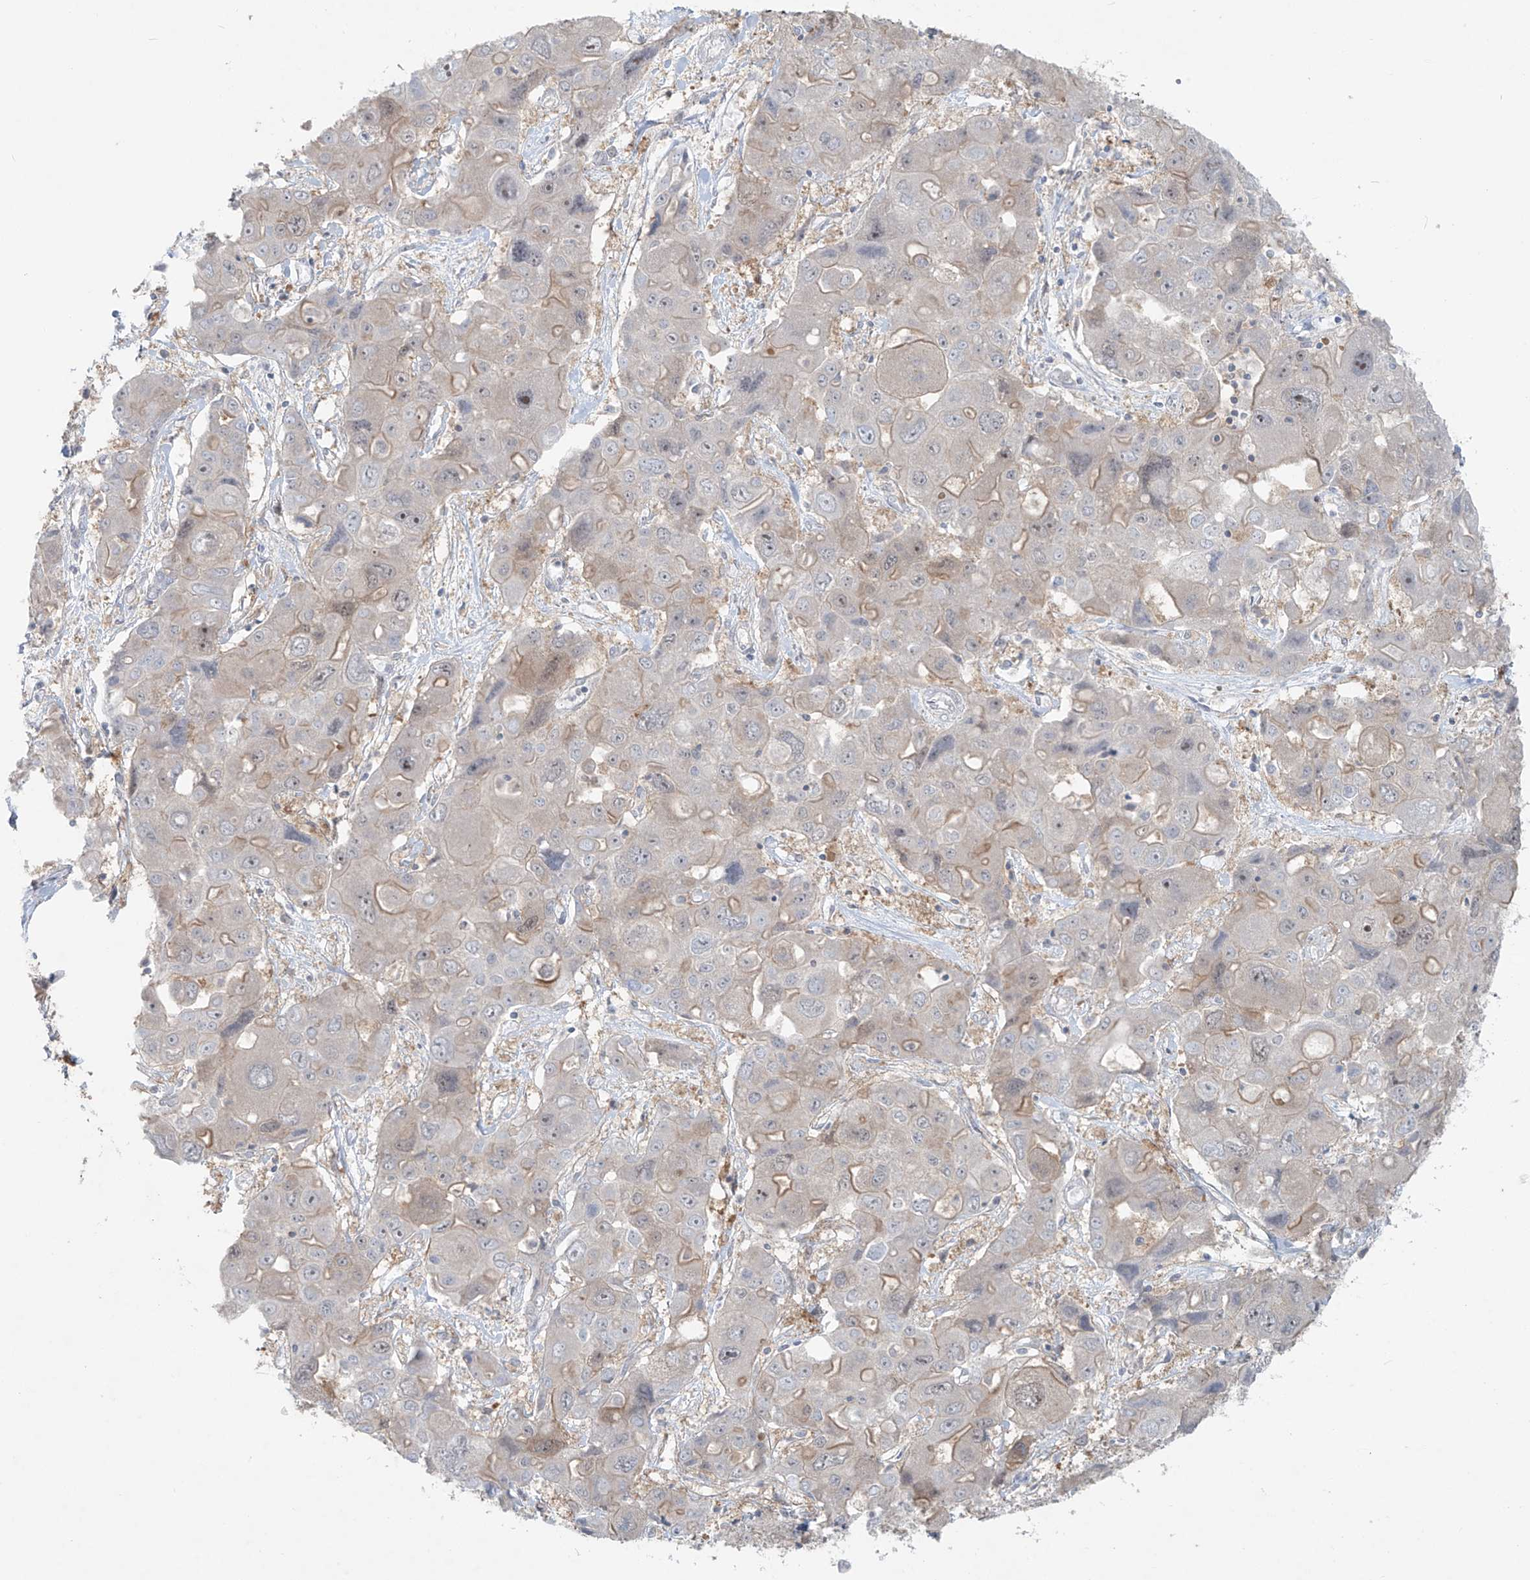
{"staining": {"intensity": "moderate", "quantity": "<25%", "location": "cytoplasmic/membranous"}, "tissue": "liver cancer", "cell_type": "Tumor cells", "image_type": "cancer", "snomed": [{"axis": "morphology", "description": "Cholangiocarcinoma"}, {"axis": "topography", "description": "Liver"}], "caption": "Immunohistochemistry (IHC) image of neoplastic tissue: human cholangiocarcinoma (liver) stained using IHC exhibits low levels of moderate protein expression localized specifically in the cytoplasmic/membranous of tumor cells, appearing as a cytoplasmic/membranous brown color.", "gene": "PPAT", "patient": {"sex": "male", "age": 67}}